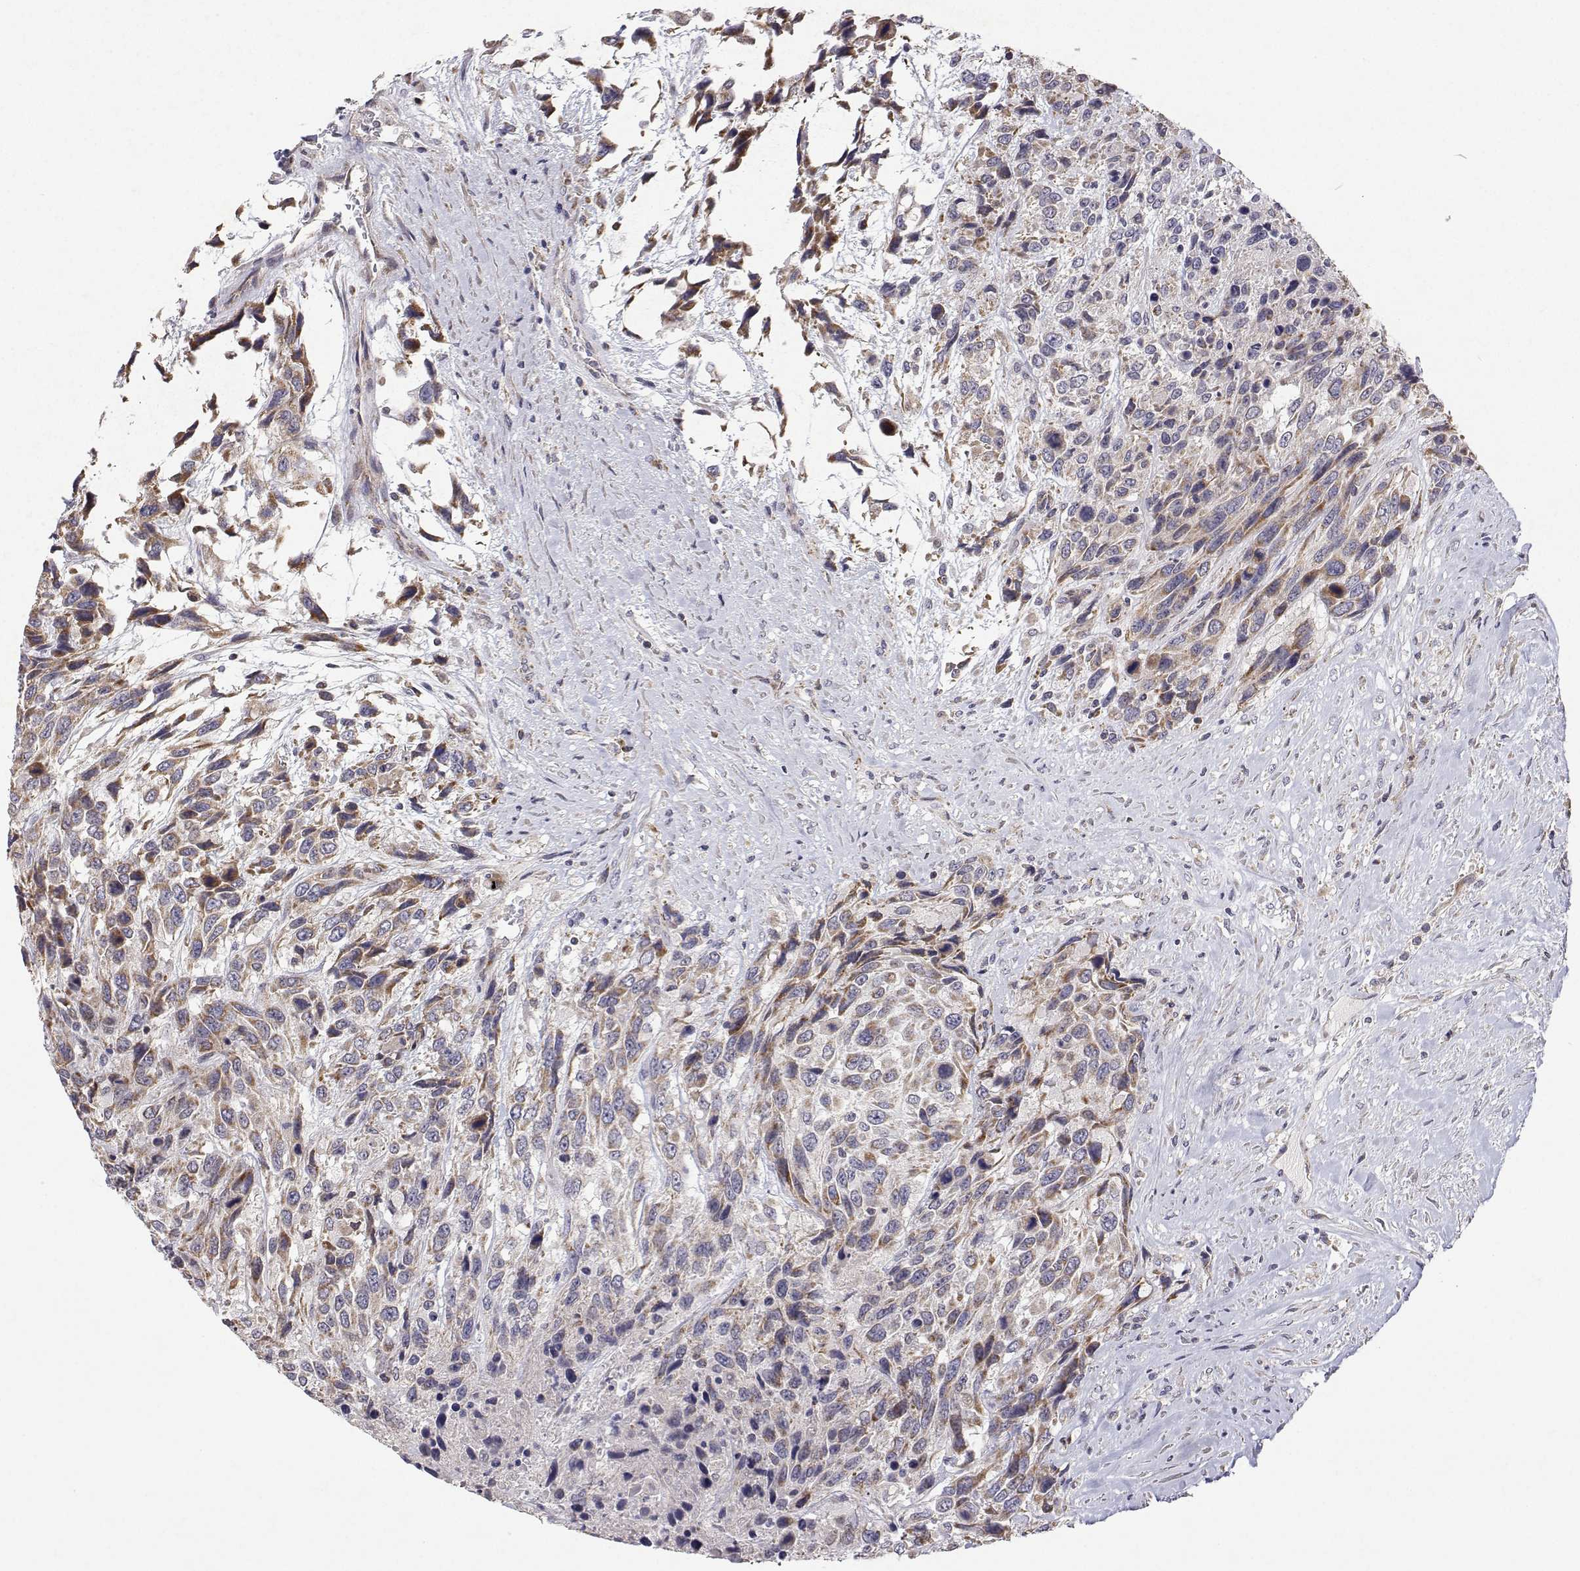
{"staining": {"intensity": "weak", "quantity": "25%-75%", "location": "cytoplasmic/membranous"}, "tissue": "urothelial cancer", "cell_type": "Tumor cells", "image_type": "cancer", "snomed": [{"axis": "morphology", "description": "Urothelial carcinoma, High grade"}, {"axis": "topography", "description": "Urinary bladder"}], "caption": "A high-resolution micrograph shows immunohistochemistry (IHC) staining of urothelial cancer, which demonstrates weak cytoplasmic/membranous expression in about 25%-75% of tumor cells.", "gene": "MRPL3", "patient": {"sex": "female", "age": 70}}